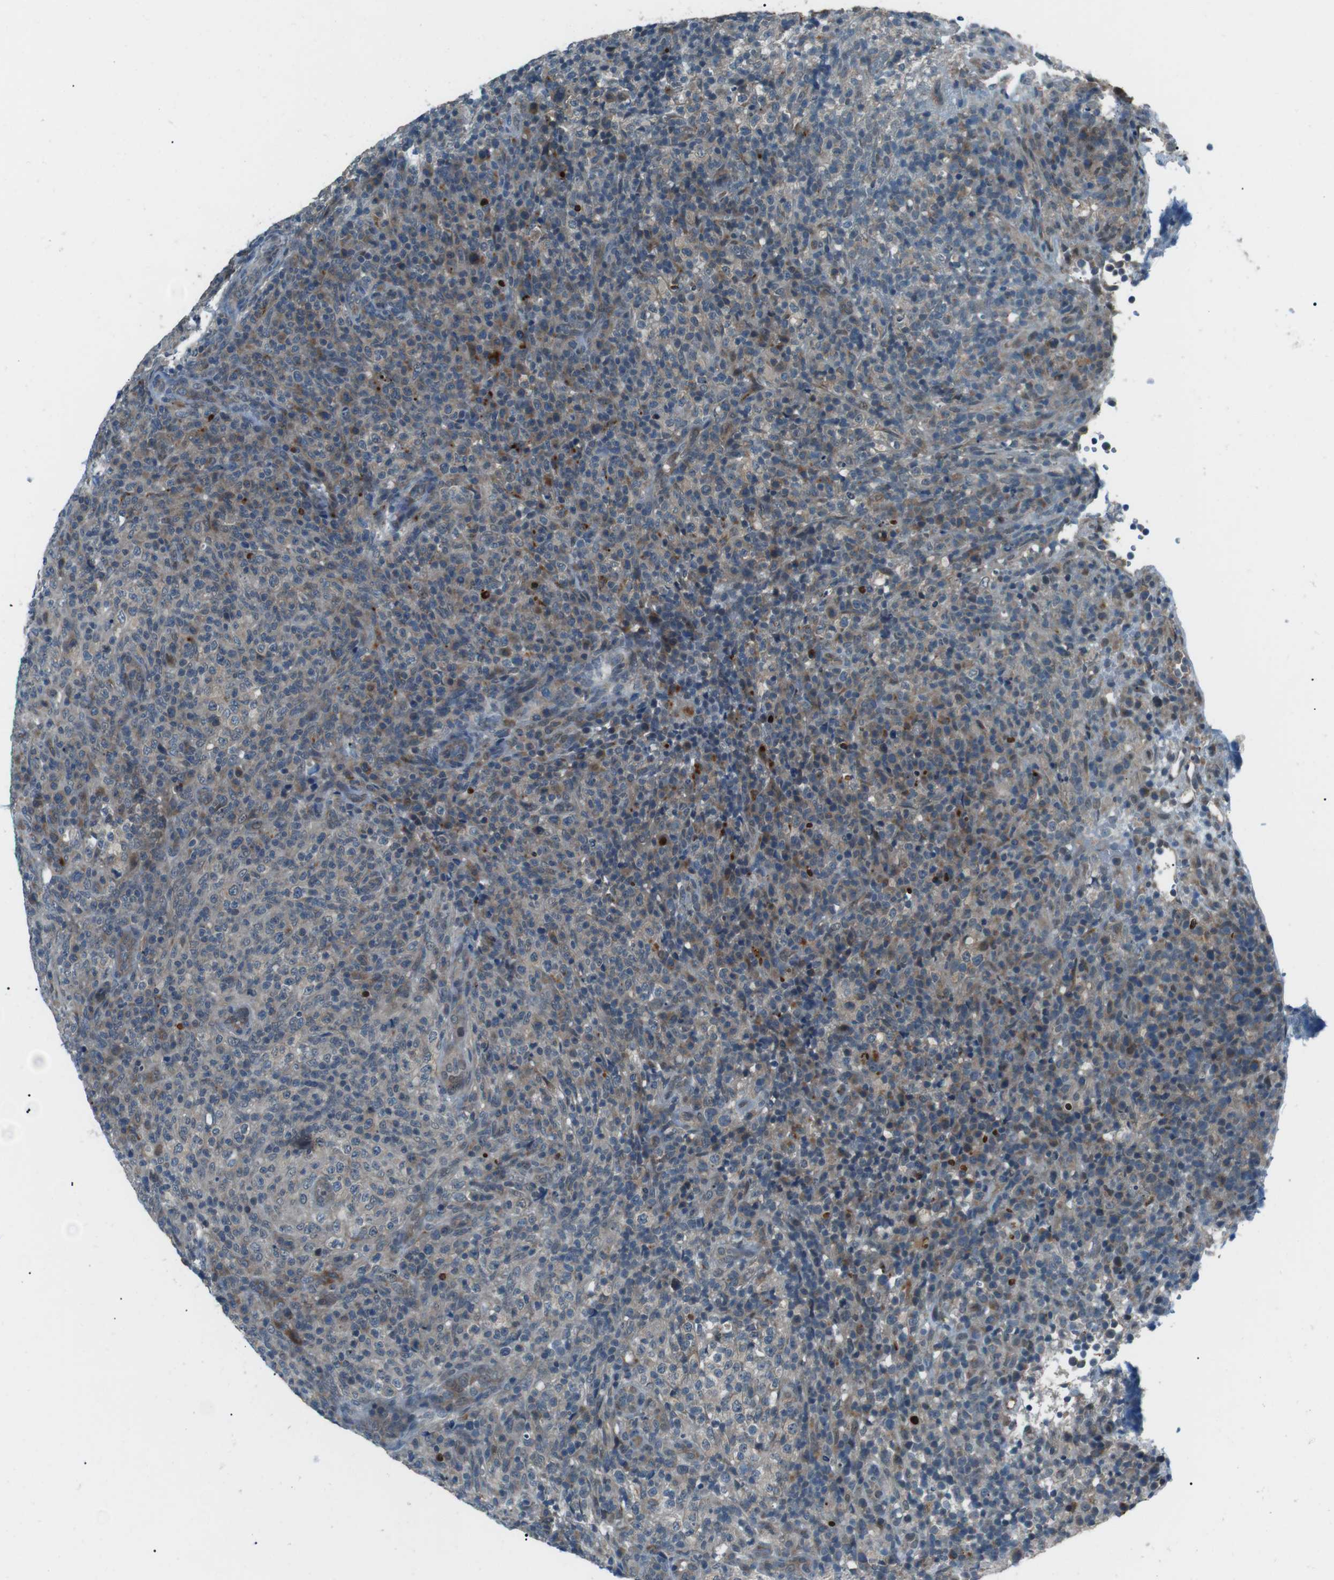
{"staining": {"intensity": "weak", "quantity": "25%-75%", "location": "cytoplasmic/membranous"}, "tissue": "lymphoma", "cell_type": "Tumor cells", "image_type": "cancer", "snomed": [{"axis": "morphology", "description": "Malignant lymphoma, non-Hodgkin's type, High grade"}, {"axis": "topography", "description": "Lymph node"}], "caption": "Approximately 25%-75% of tumor cells in human high-grade malignant lymphoma, non-Hodgkin's type exhibit weak cytoplasmic/membranous protein staining as visualized by brown immunohistochemical staining.", "gene": "LRIG2", "patient": {"sex": "female", "age": 76}}